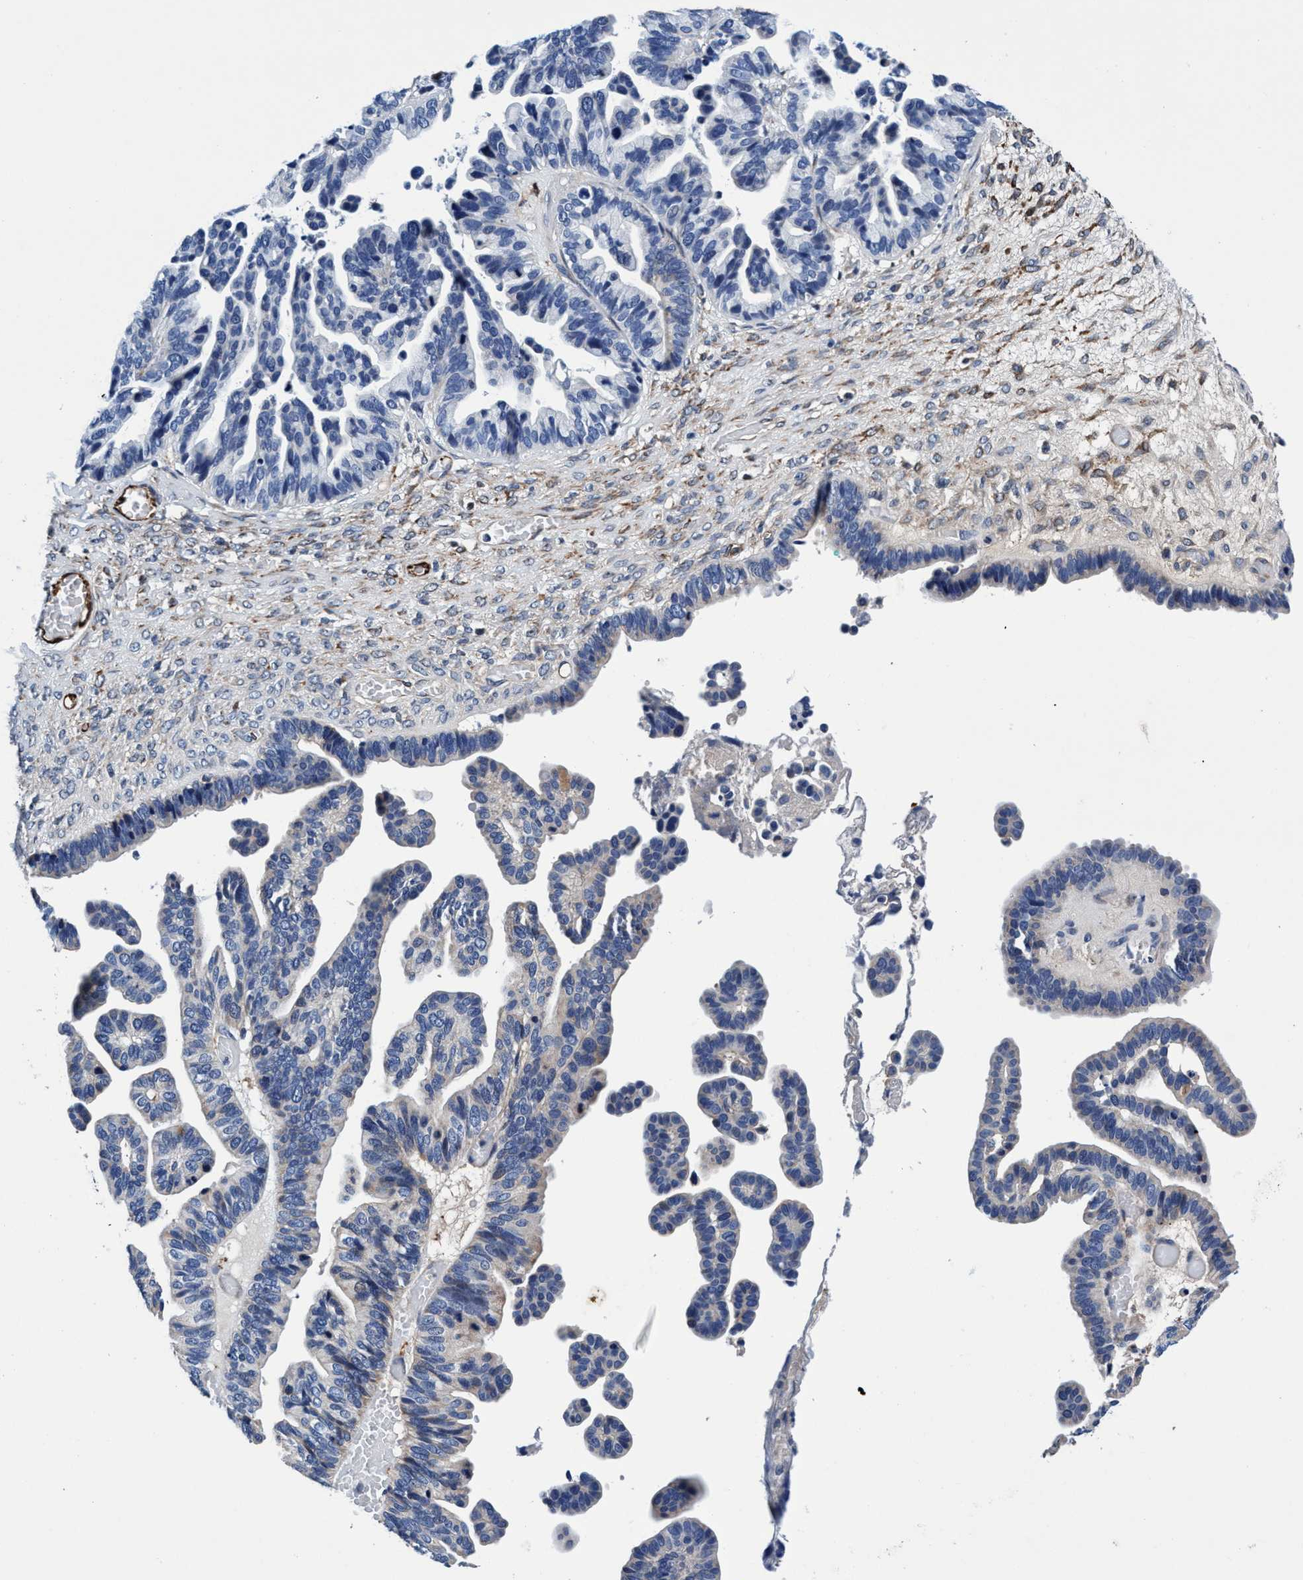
{"staining": {"intensity": "negative", "quantity": "none", "location": "none"}, "tissue": "ovarian cancer", "cell_type": "Tumor cells", "image_type": "cancer", "snomed": [{"axis": "morphology", "description": "Cystadenocarcinoma, serous, NOS"}, {"axis": "topography", "description": "Ovary"}], "caption": "An immunohistochemistry photomicrograph of ovarian cancer is shown. There is no staining in tumor cells of ovarian cancer.", "gene": "UBALD2", "patient": {"sex": "female", "age": 56}}